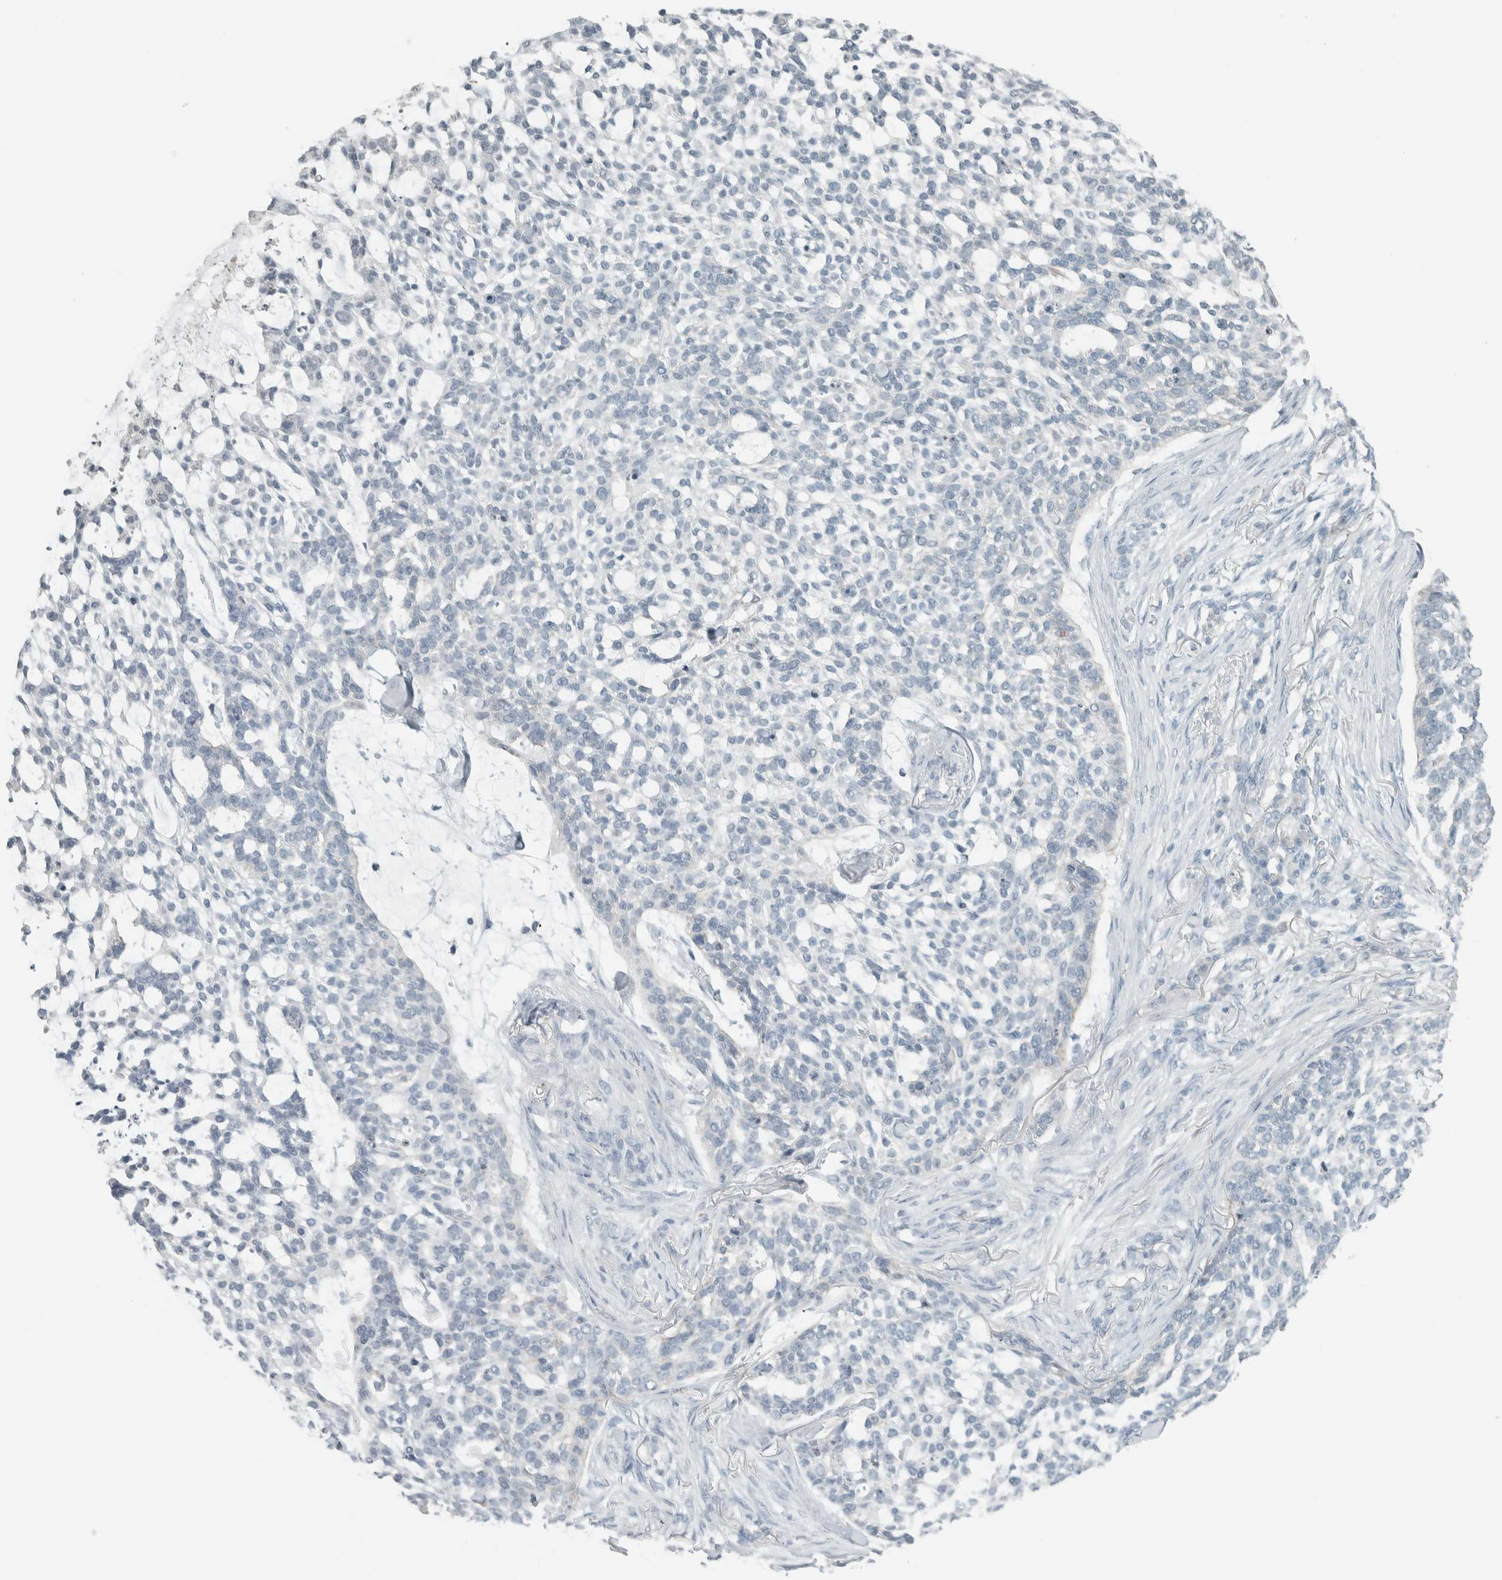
{"staining": {"intensity": "negative", "quantity": "none", "location": "none"}, "tissue": "skin cancer", "cell_type": "Tumor cells", "image_type": "cancer", "snomed": [{"axis": "morphology", "description": "Basal cell carcinoma"}, {"axis": "topography", "description": "Skin"}], "caption": "A histopathology image of human skin cancer is negative for staining in tumor cells.", "gene": "TRIT1", "patient": {"sex": "female", "age": 64}}